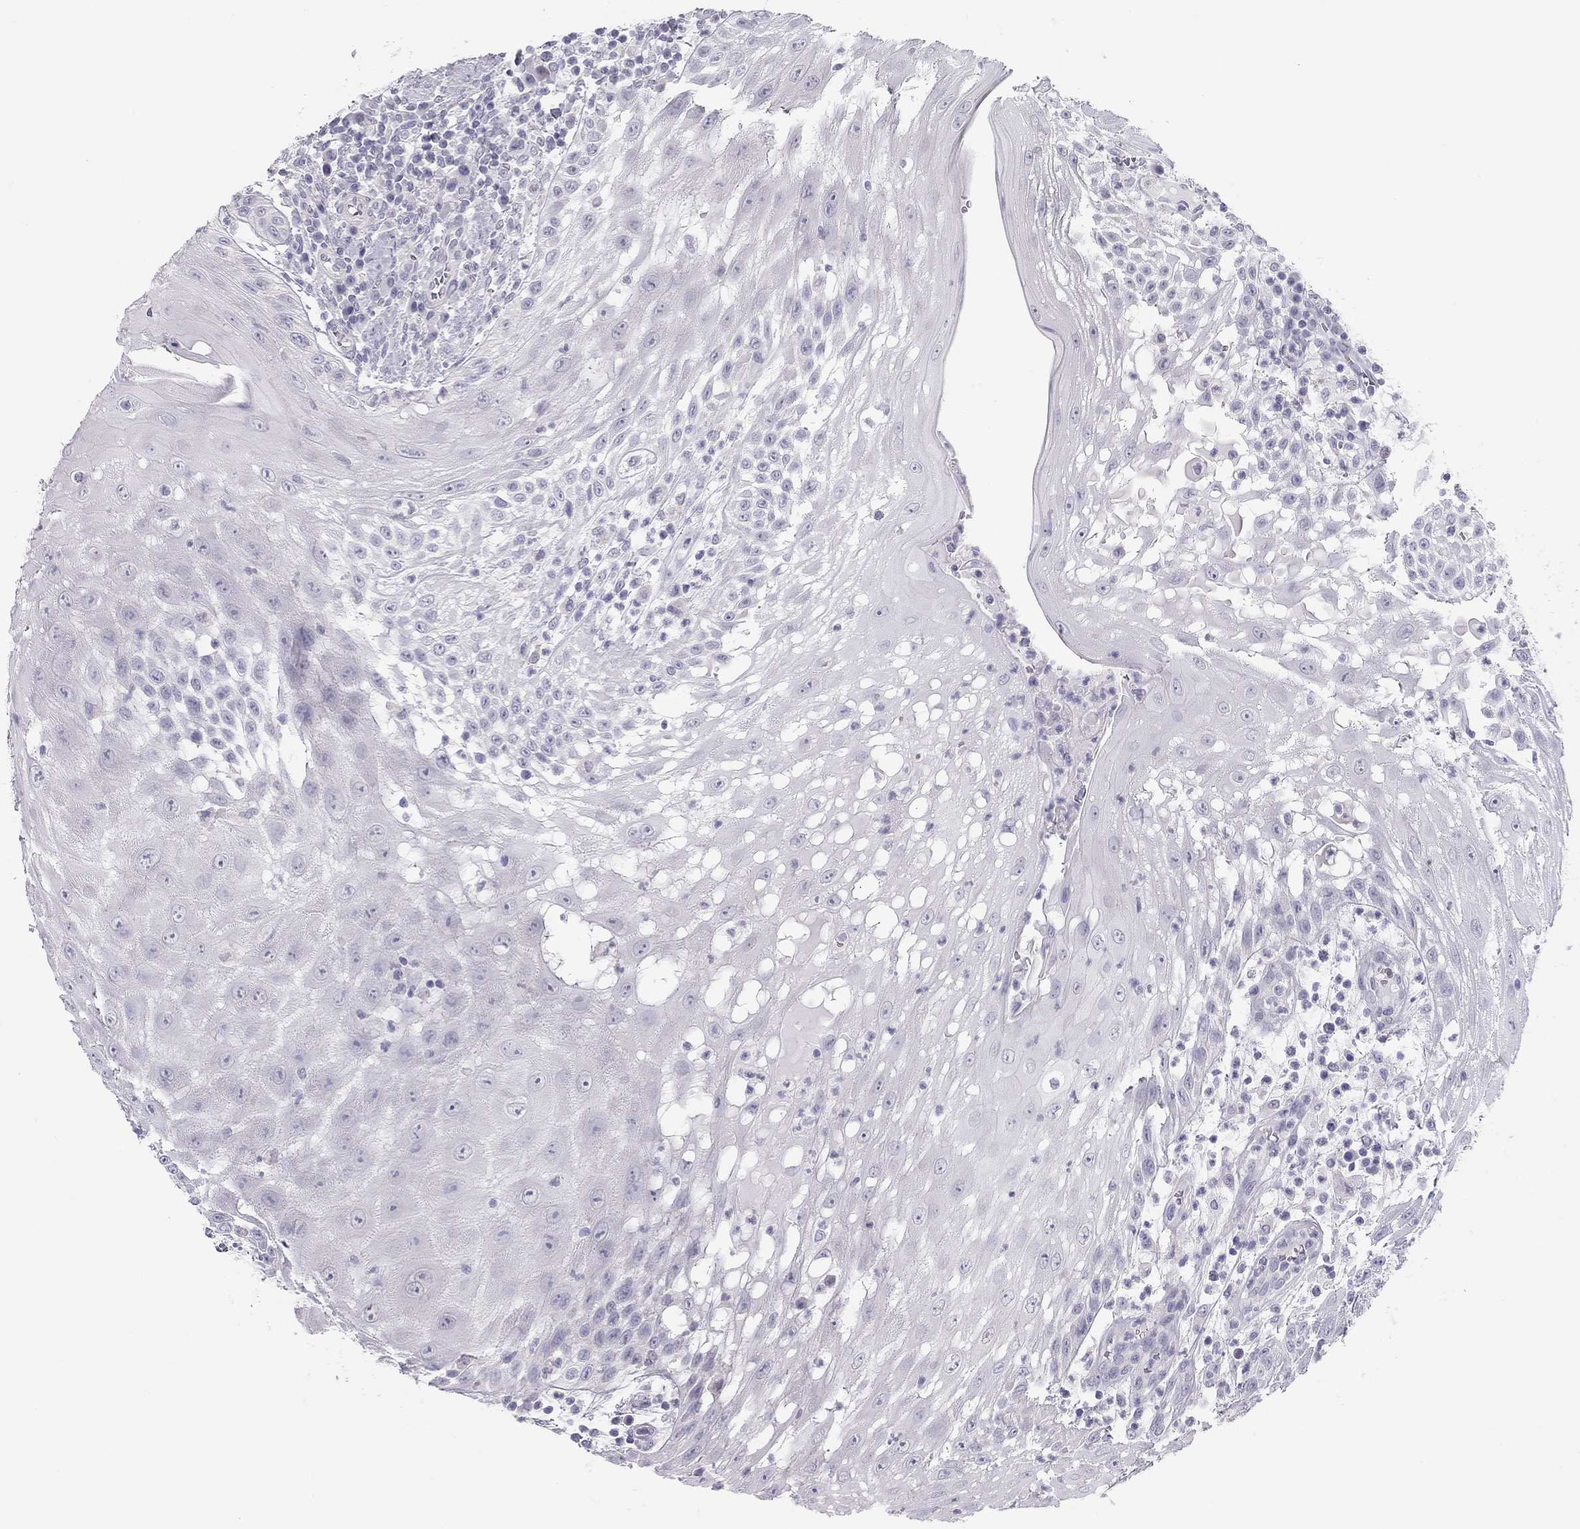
{"staining": {"intensity": "negative", "quantity": "none", "location": "none"}, "tissue": "head and neck cancer", "cell_type": "Tumor cells", "image_type": "cancer", "snomed": [{"axis": "morphology", "description": "Squamous cell carcinoma, NOS"}, {"axis": "topography", "description": "Oral tissue"}, {"axis": "topography", "description": "Head-Neck"}], "caption": "Head and neck squamous cell carcinoma was stained to show a protein in brown. There is no significant positivity in tumor cells.", "gene": "SPATA12", "patient": {"sex": "male", "age": 58}}